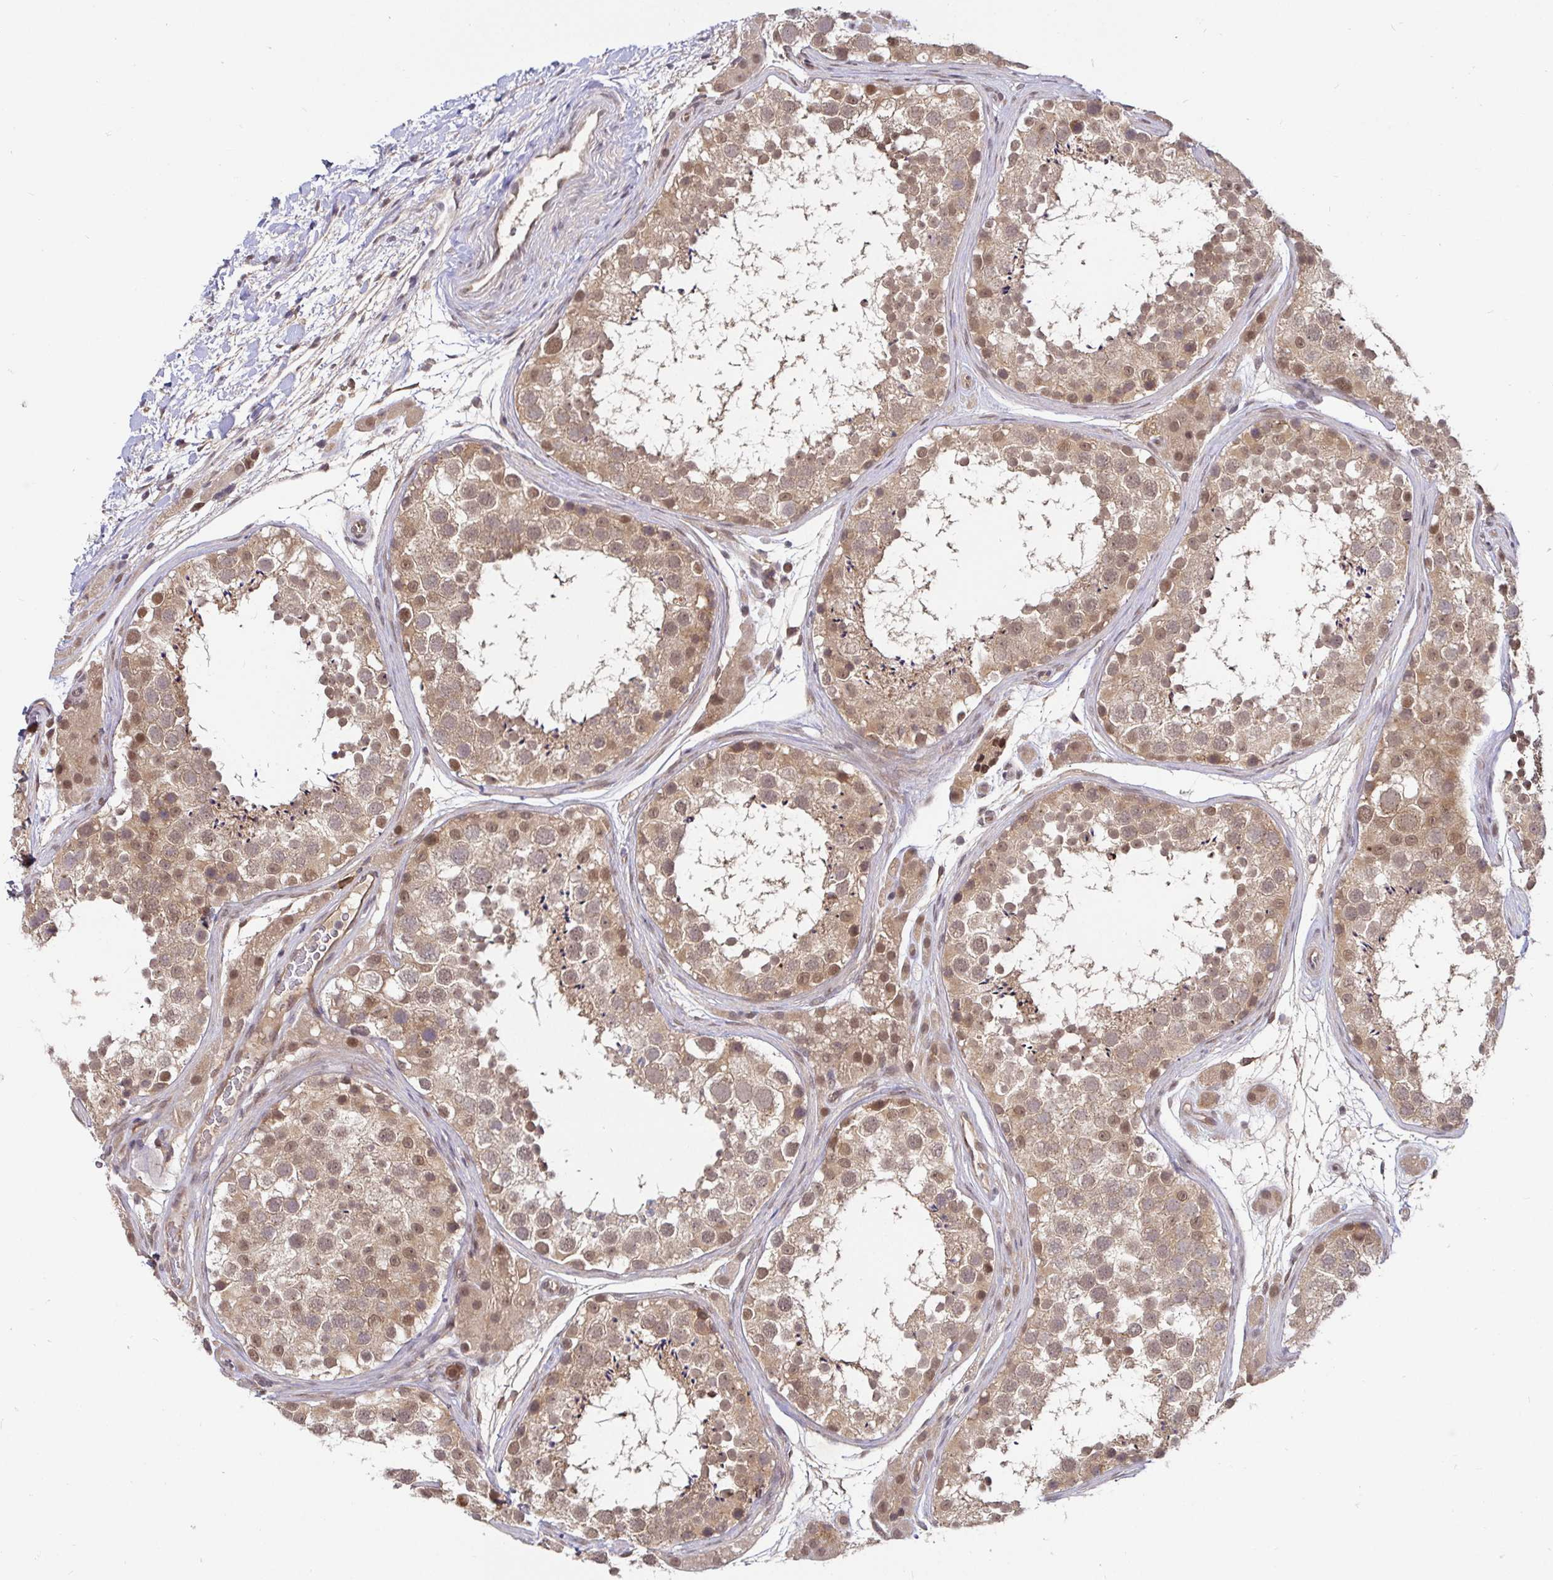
{"staining": {"intensity": "moderate", "quantity": ">75%", "location": "cytoplasmic/membranous,nuclear"}, "tissue": "testis", "cell_type": "Cells in seminiferous ducts", "image_type": "normal", "snomed": [{"axis": "morphology", "description": "Normal tissue, NOS"}, {"axis": "topography", "description": "Testis"}], "caption": "Testis stained with DAB (3,3'-diaminobenzidine) IHC demonstrates medium levels of moderate cytoplasmic/membranous,nuclear expression in approximately >75% of cells in seminiferous ducts.", "gene": "LMO4", "patient": {"sex": "male", "age": 41}}